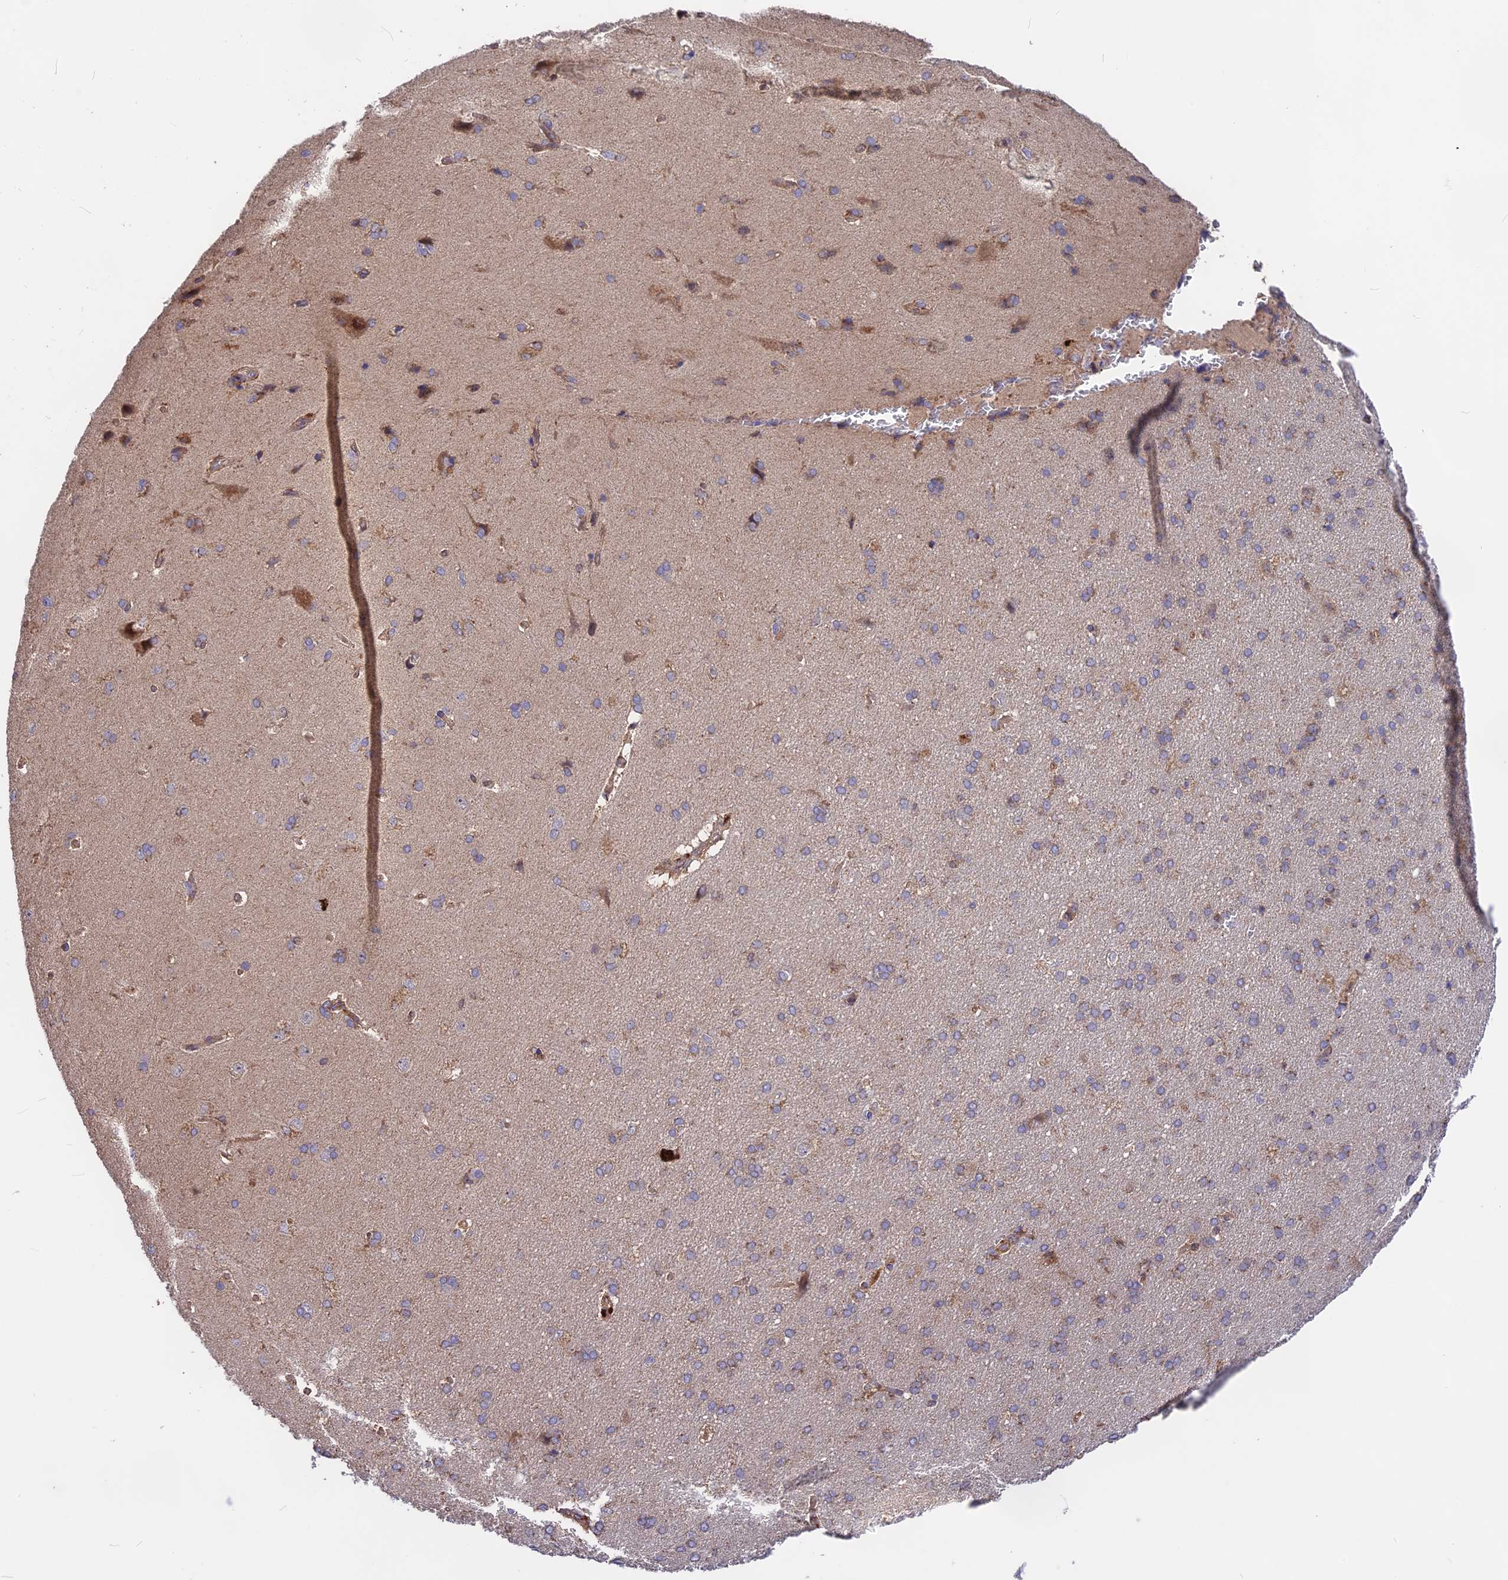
{"staining": {"intensity": "moderate", "quantity": ">75%", "location": "cytoplasmic/membranous"}, "tissue": "cerebral cortex", "cell_type": "Endothelial cells", "image_type": "normal", "snomed": [{"axis": "morphology", "description": "Normal tissue, NOS"}, {"axis": "topography", "description": "Cerebral cortex"}], "caption": "Immunohistochemistry (IHC) histopathology image of unremarkable cerebral cortex stained for a protein (brown), which displays medium levels of moderate cytoplasmic/membranous staining in approximately >75% of endothelial cells.", "gene": "NUDT8", "patient": {"sex": "male", "age": 62}}